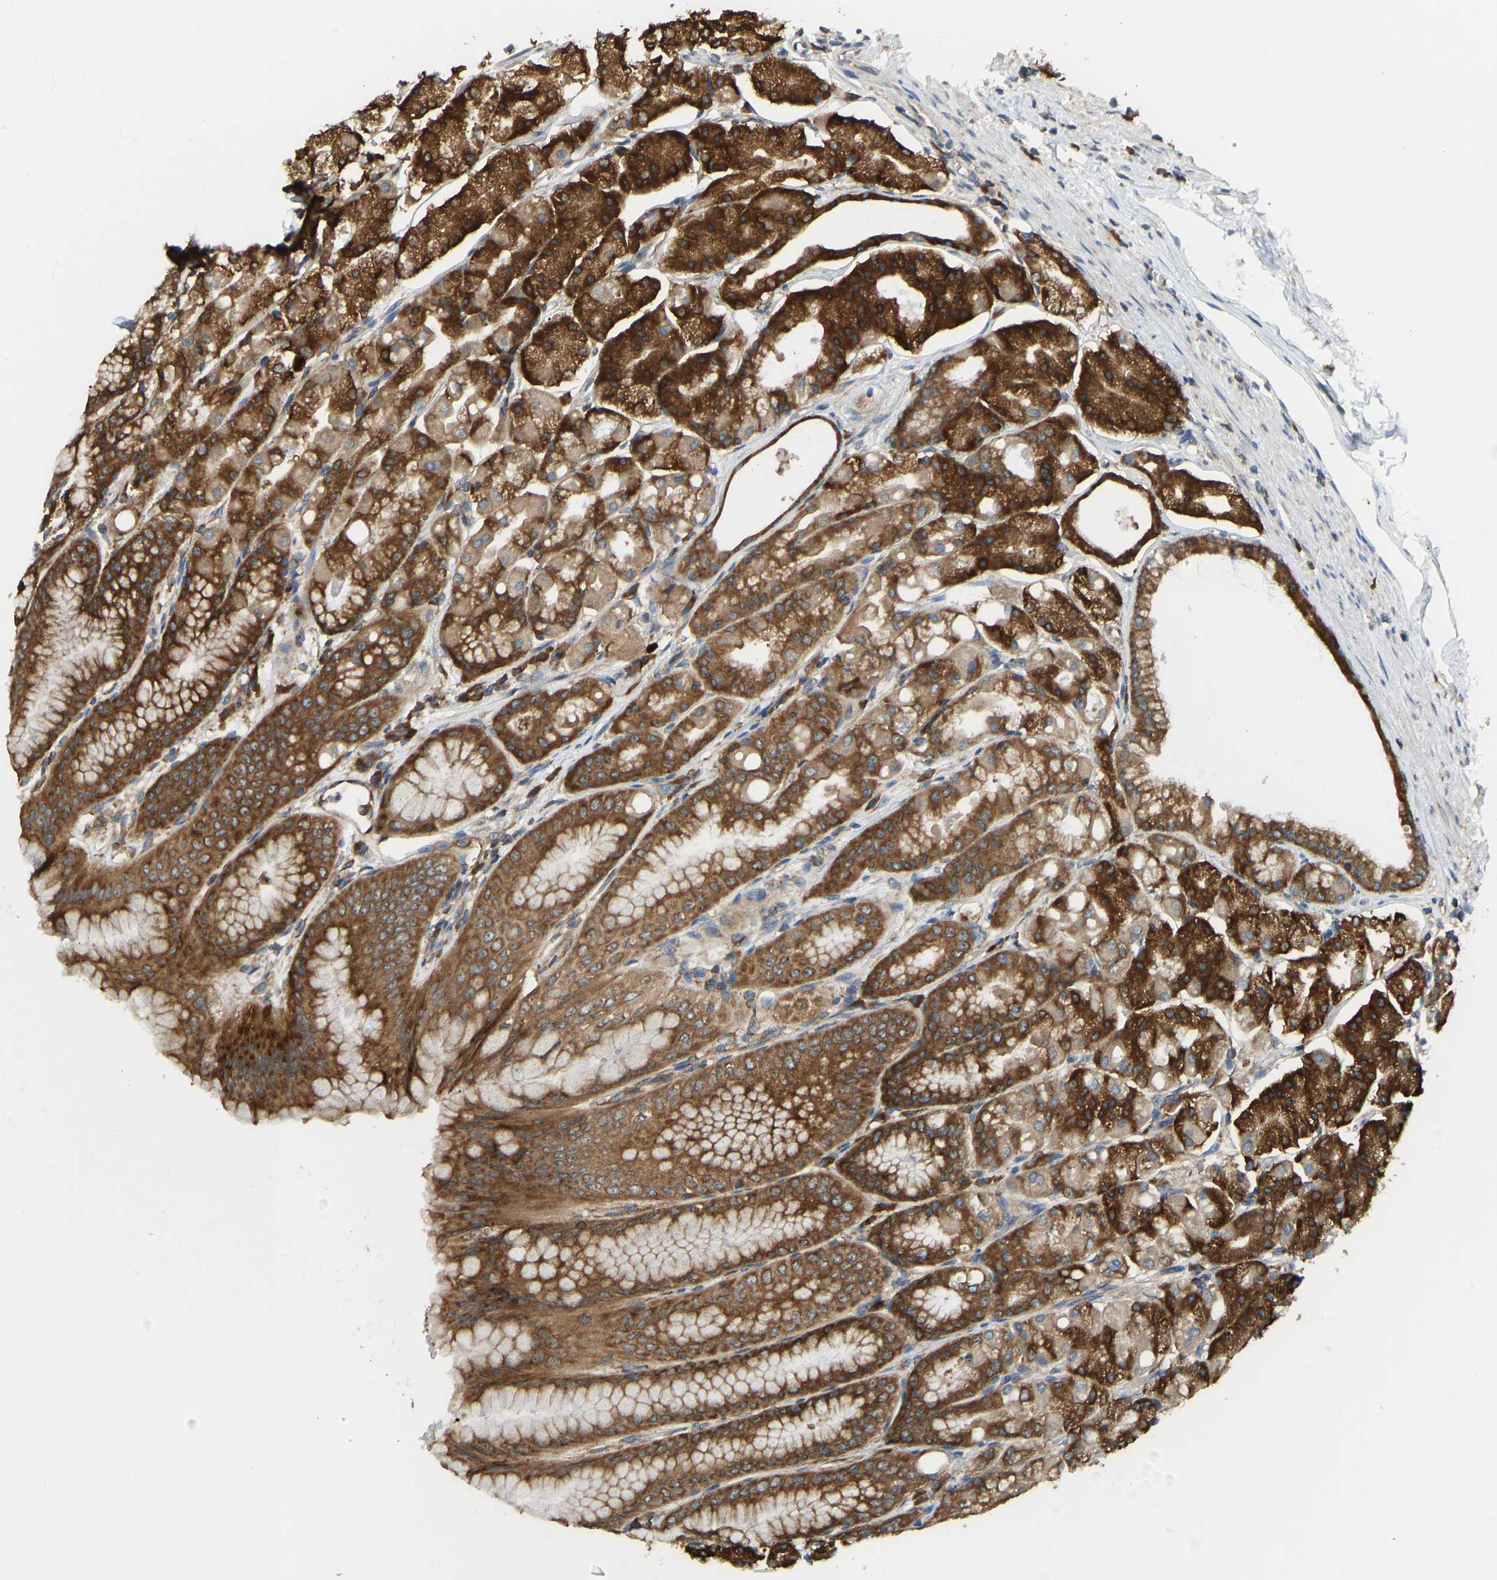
{"staining": {"intensity": "strong", "quantity": ">75%", "location": "cytoplasmic/membranous"}, "tissue": "stomach", "cell_type": "Glandular cells", "image_type": "normal", "snomed": [{"axis": "morphology", "description": "Normal tissue, NOS"}, {"axis": "topography", "description": "Stomach, lower"}], "caption": "A brown stain highlights strong cytoplasmic/membranous staining of a protein in glandular cells of normal human stomach. (brown staining indicates protein expression, while blue staining denotes nuclei).", "gene": "RPS6KB2", "patient": {"sex": "male", "age": 71}}